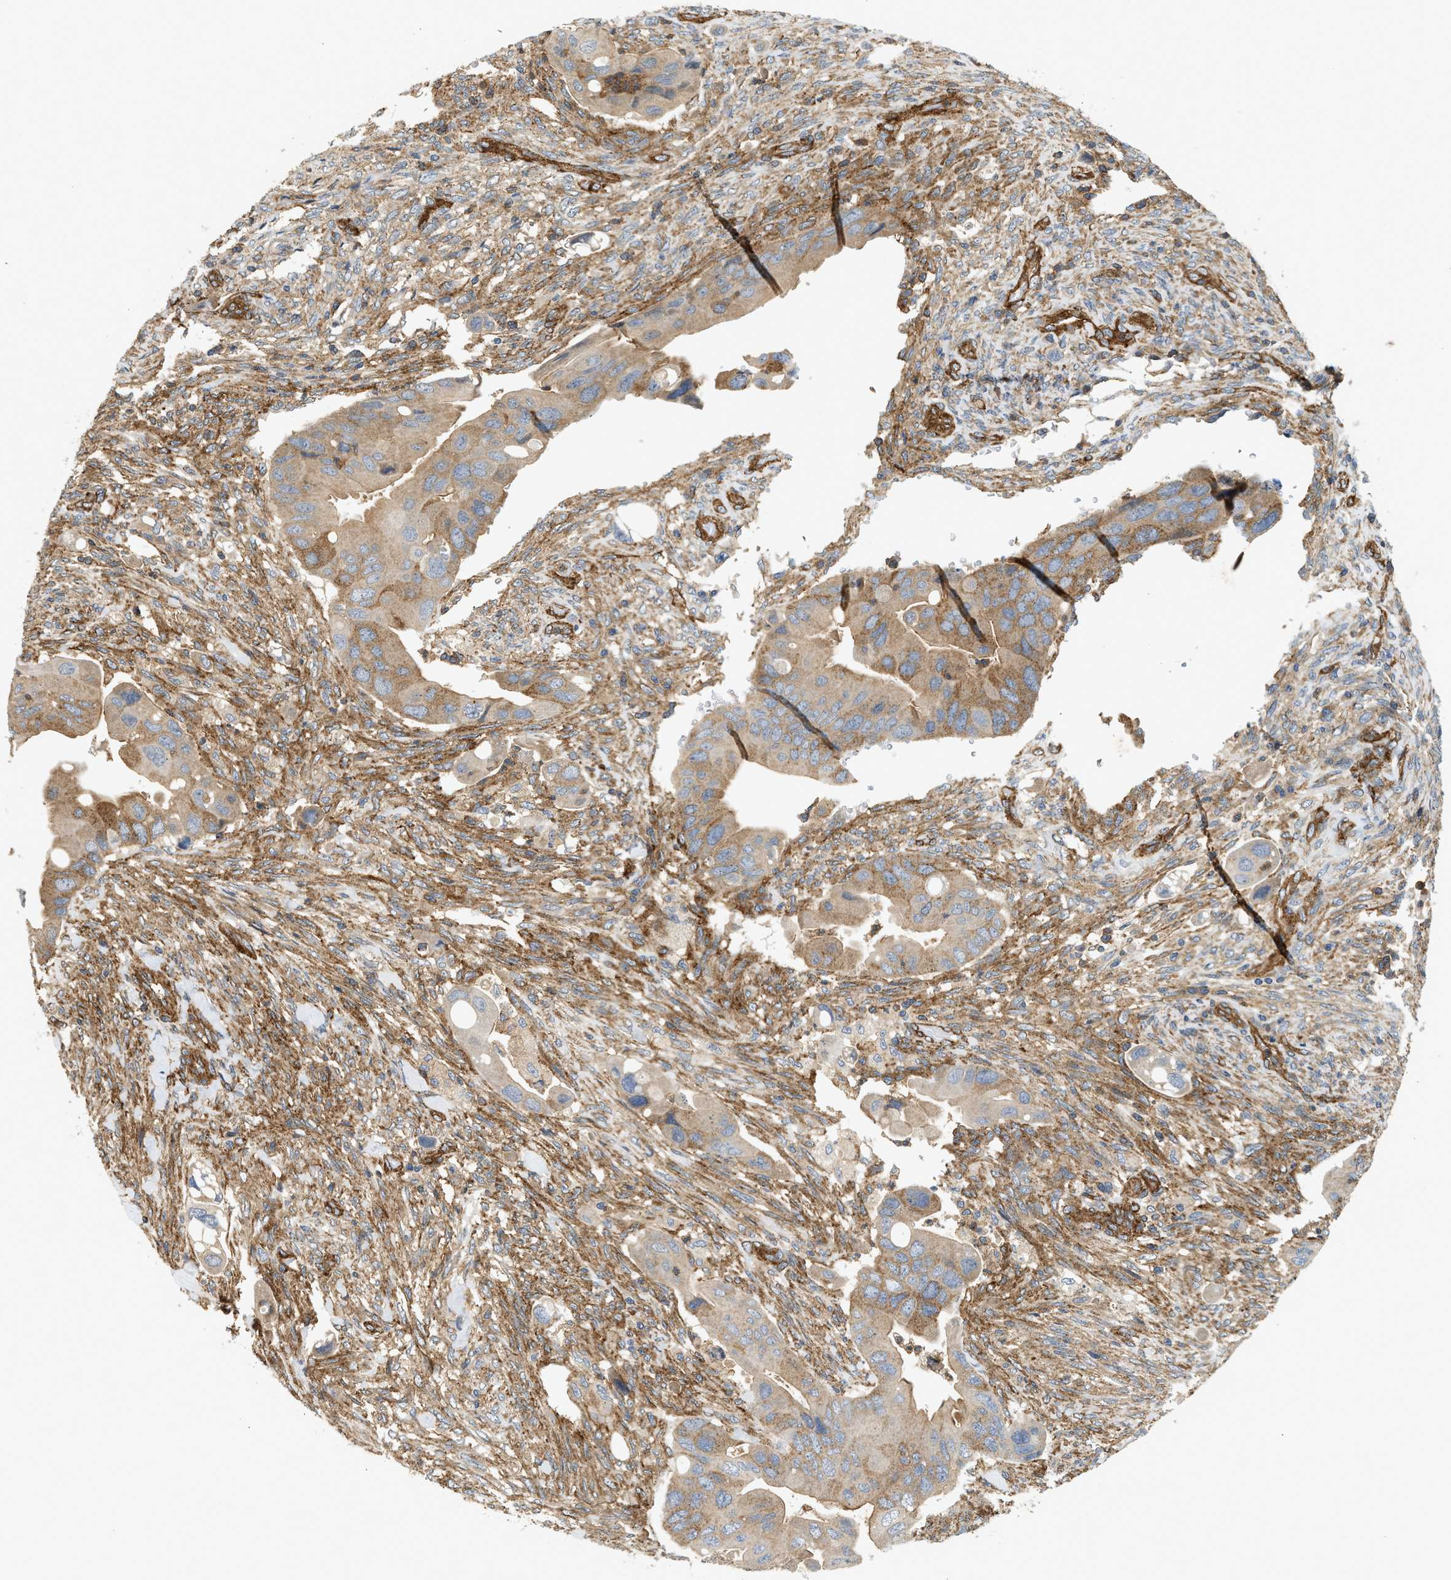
{"staining": {"intensity": "moderate", "quantity": ">75%", "location": "cytoplasmic/membranous"}, "tissue": "colorectal cancer", "cell_type": "Tumor cells", "image_type": "cancer", "snomed": [{"axis": "morphology", "description": "Adenocarcinoma, NOS"}, {"axis": "topography", "description": "Rectum"}], "caption": "Brown immunohistochemical staining in adenocarcinoma (colorectal) shows moderate cytoplasmic/membranous staining in about >75% of tumor cells. The staining was performed using DAB (3,3'-diaminobenzidine), with brown indicating positive protein expression. Nuclei are stained blue with hematoxylin.", "gene": "HIP1", "patient": {"sex": "female", "age": 57}}